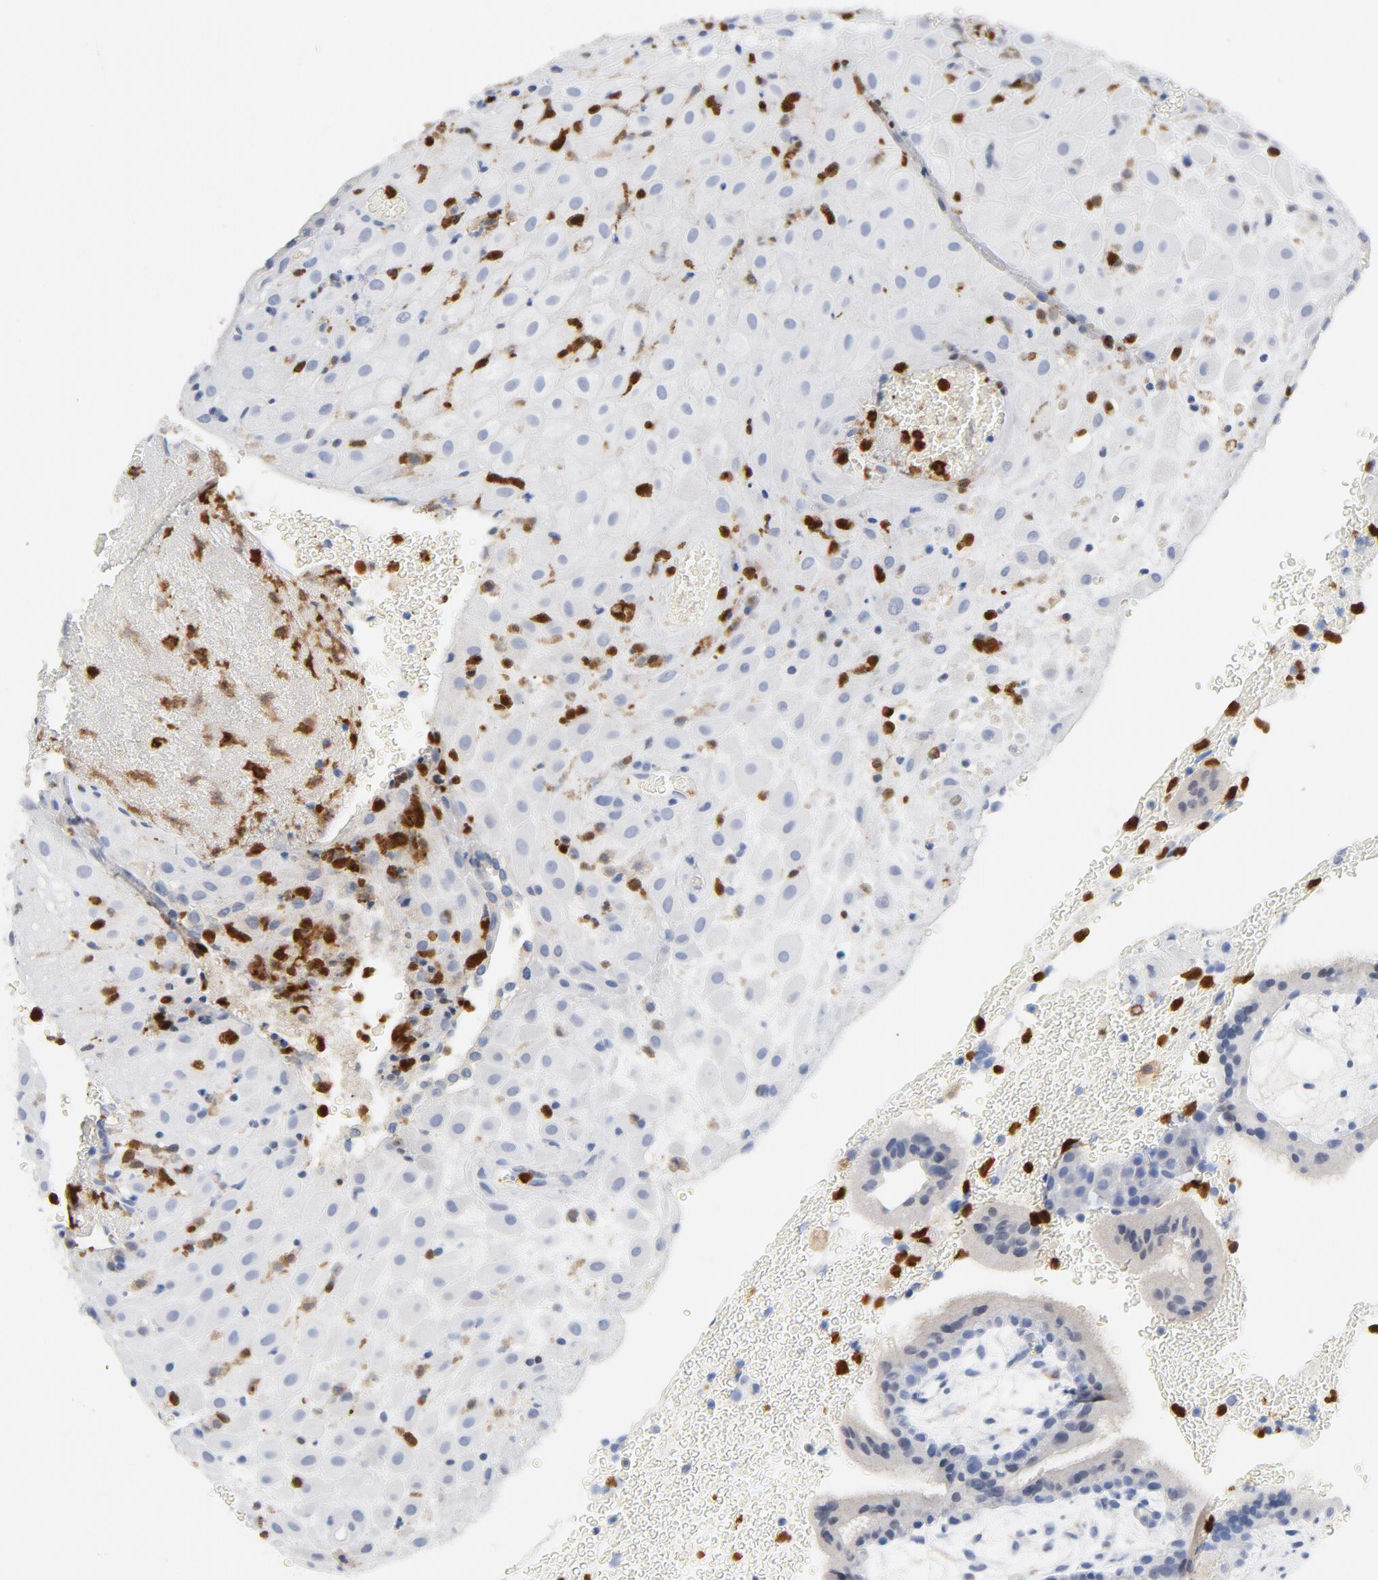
{"staining": {"intensity": "negative", "quantity": "none", "location": "none"}, "tissue": "placenta", "cell_type": "Decidual cells", "image_type": "normal", "snomed": [{"axis": "morphology", "description": "Normal tissue, NOS"}, {"axis": "topography", "description": "Placenta"}], "caption": "The immunohistochemistry (IHC) photomicrograph has no significant positivity in decidual cells of placenta.", "gene": "NCF1", "patient": {"sex": "female", "age": 19}}